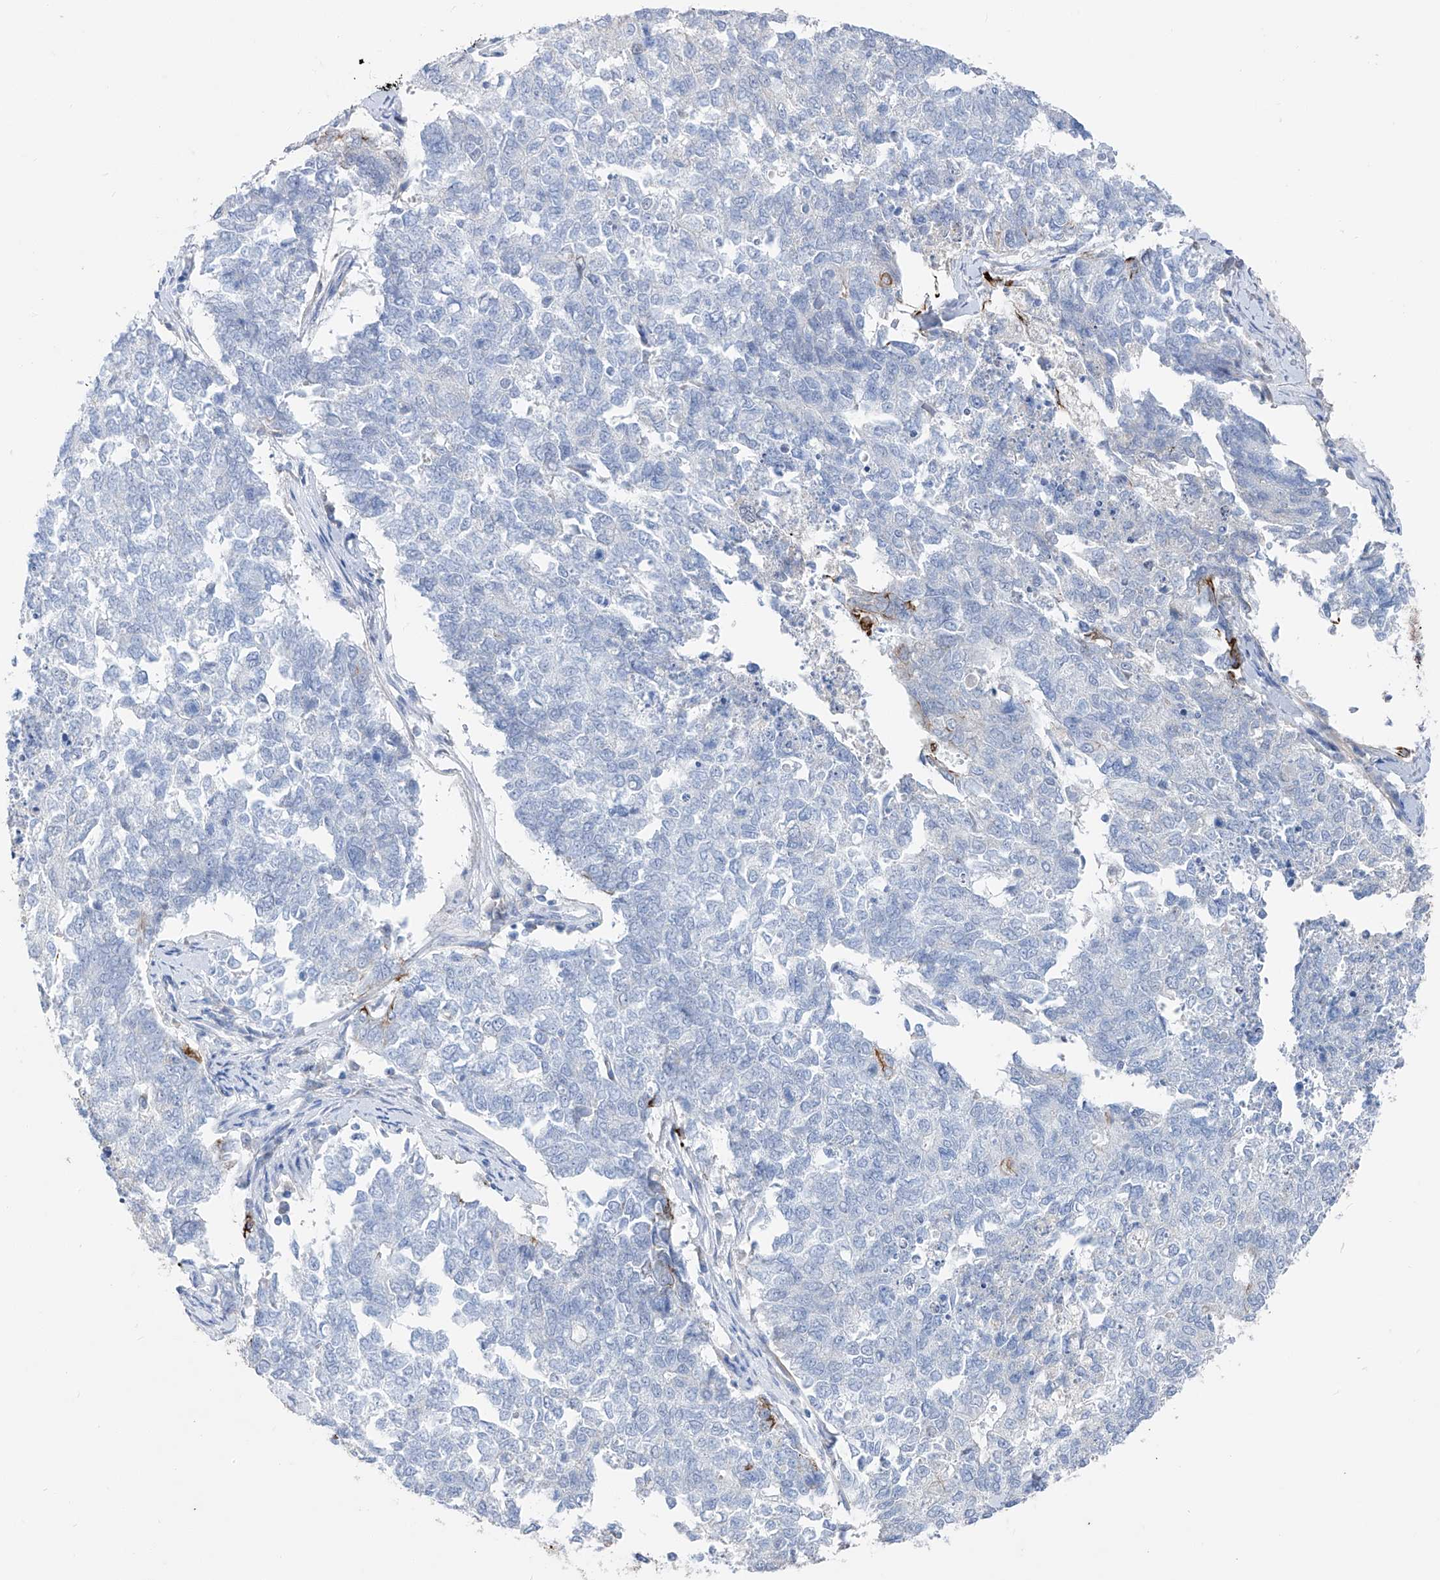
{"staining": {"intensity": "negative", "quantity": "none", "location": "none"}, "tissue": "cervical cancer", "cell_type": "Tumor cells", "image_type": "cancer", "snomed": [{"axis": "morphology", "description": "Squamous cell carcinoma, NOS"}, {"axis": "topography", "description": "Cervix"}], "caption": "High magnification brightfield microscopy of squamous cell carcinoma (cervical) stained with DAB (3,3'-diaminobenzidine) (brown) and counterstained with hematoxylin (blue): tumor cells show no significant positivity. (Stains: DAB immunohistochemistry with hematoxylin counter stain, Microscopy: brightfield microscopy at high magnification).", "gene": "FRS3", "patient": {"sex": "female", "age": 63}}